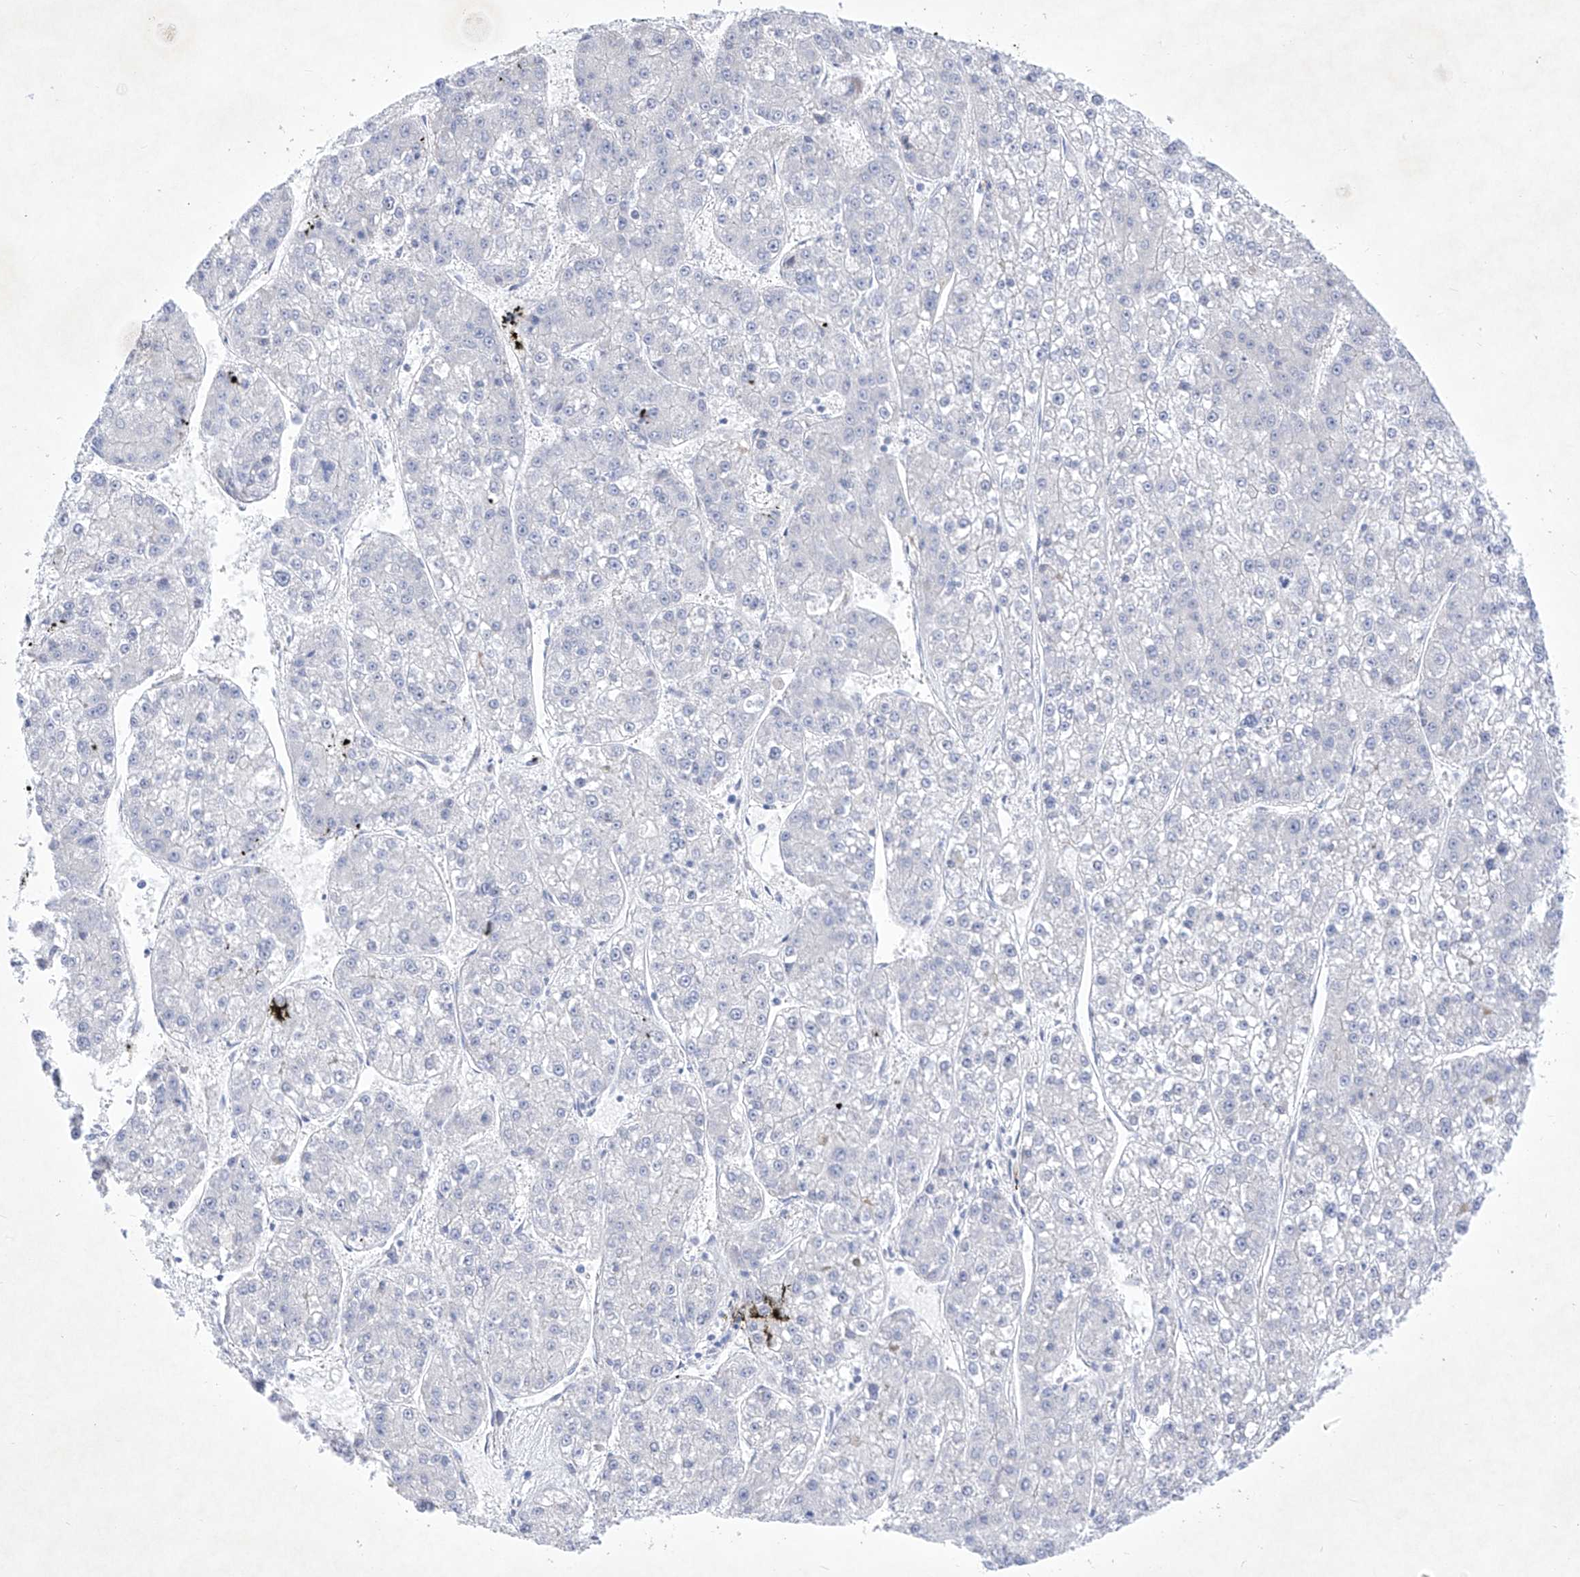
{"staining": {"intensity": "negative", "quantity": "none", "location": "none"}, "tissue": "liver cancer", "cell_type": "Tumor cells", "image_type": "cancer", "snomed": [{"axis": "morphology", "description": "Carcinoma, Hepatocellular, NOS"}, {"axis": "topography", "description": "Liver"}], "caption": "Liver hepatocellular carcinoma was stained to show a protein in brown. There is no significant positivity in tumor cells.", "gene": "C1orf87", "patient": {"sex": "female", "age": 73}}